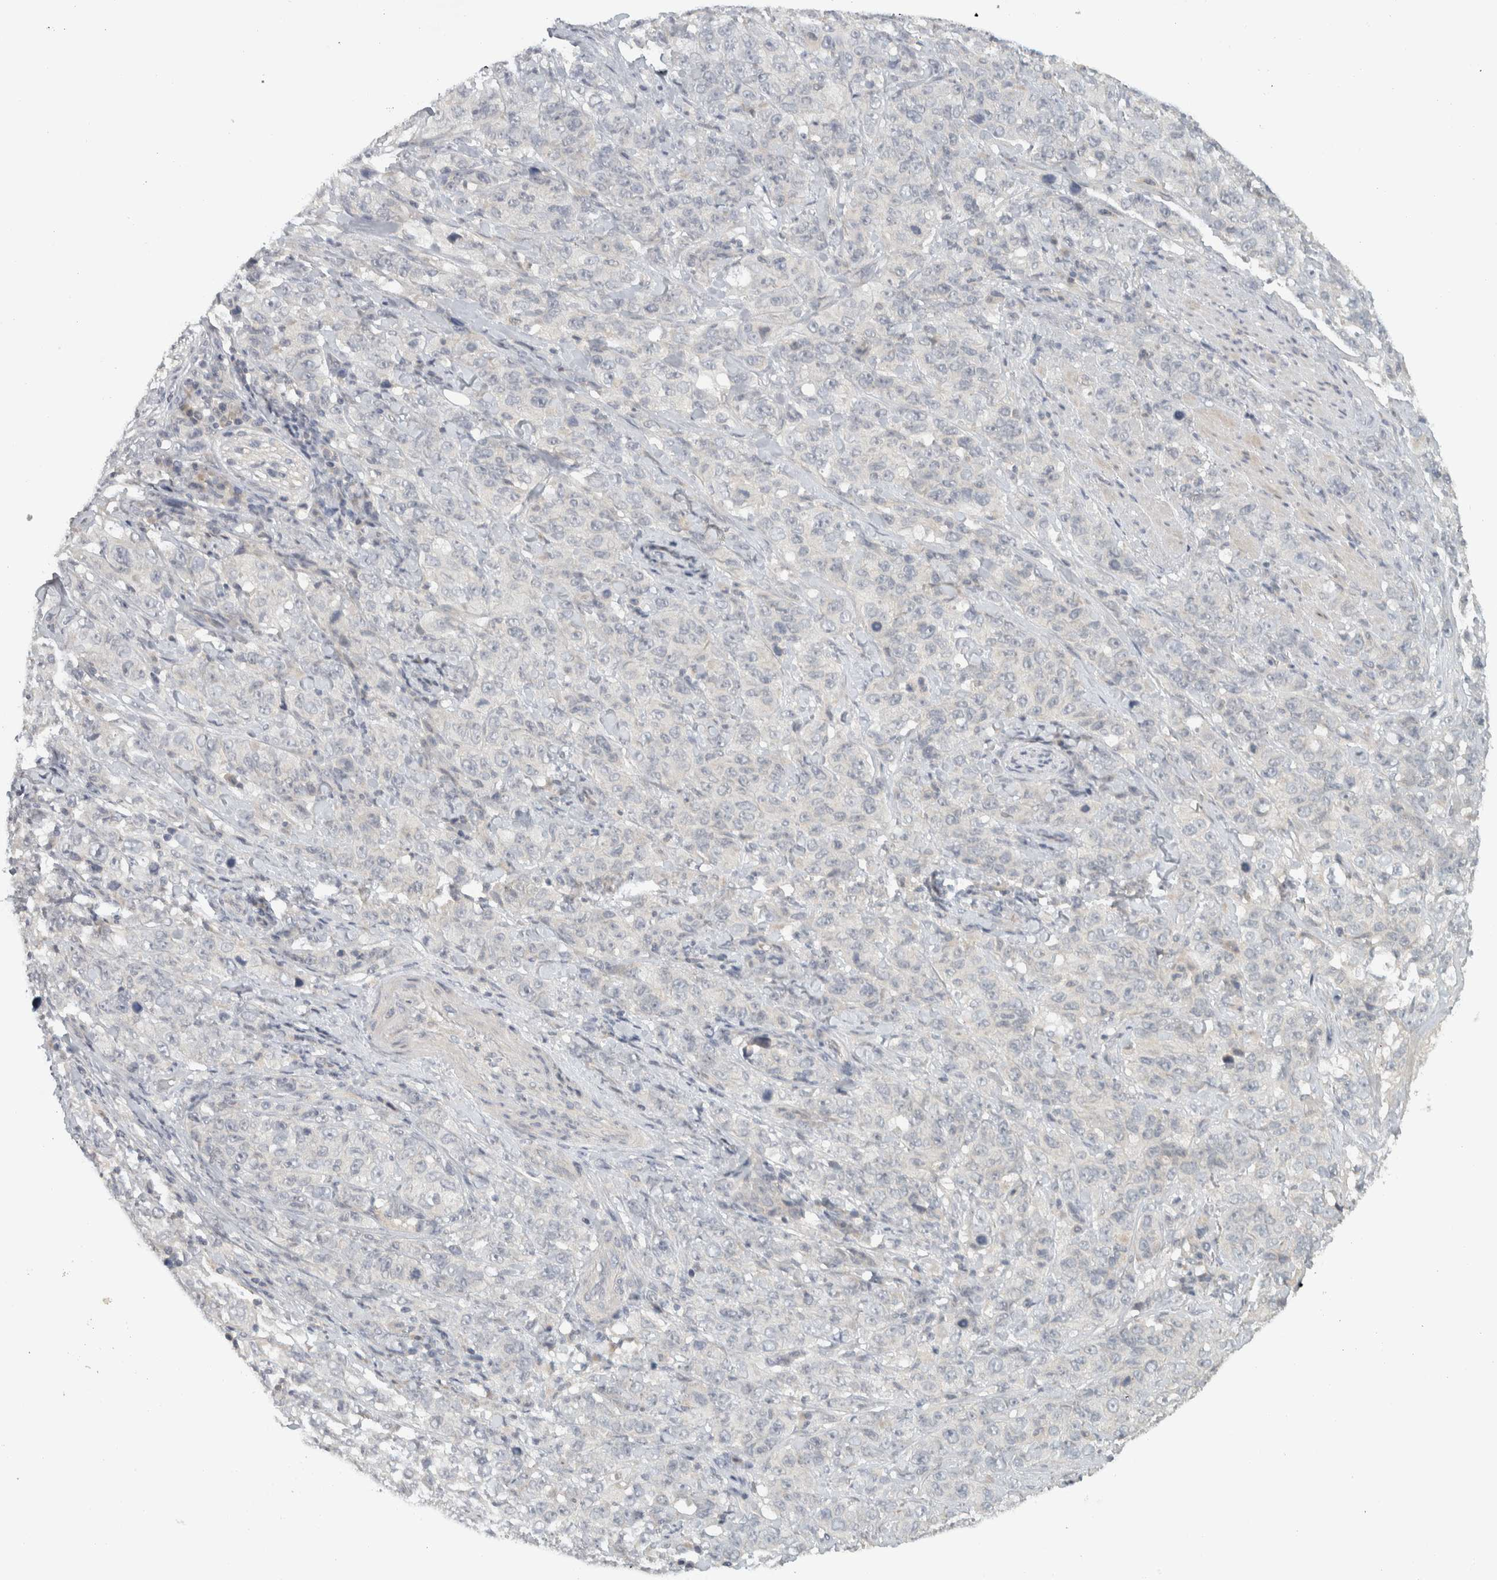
{"staining": {"intensity": "negative", "quantity": "none", "location": "none"}, "tissue": "stomach cancer", "cell_type": "Tumor cells", "image_type": "cancer", "snomed": [{"axis": "morphology", "description": "Adenocarcinoma, NOS"}, {"axis": "topography", "description": "Stomach"}], "caption": "The image shows no staining of tumor cells in stomach cancer (adenocarcinoma).", "gene": "AFP", "patient": {"sex": "male", "age": 48}}